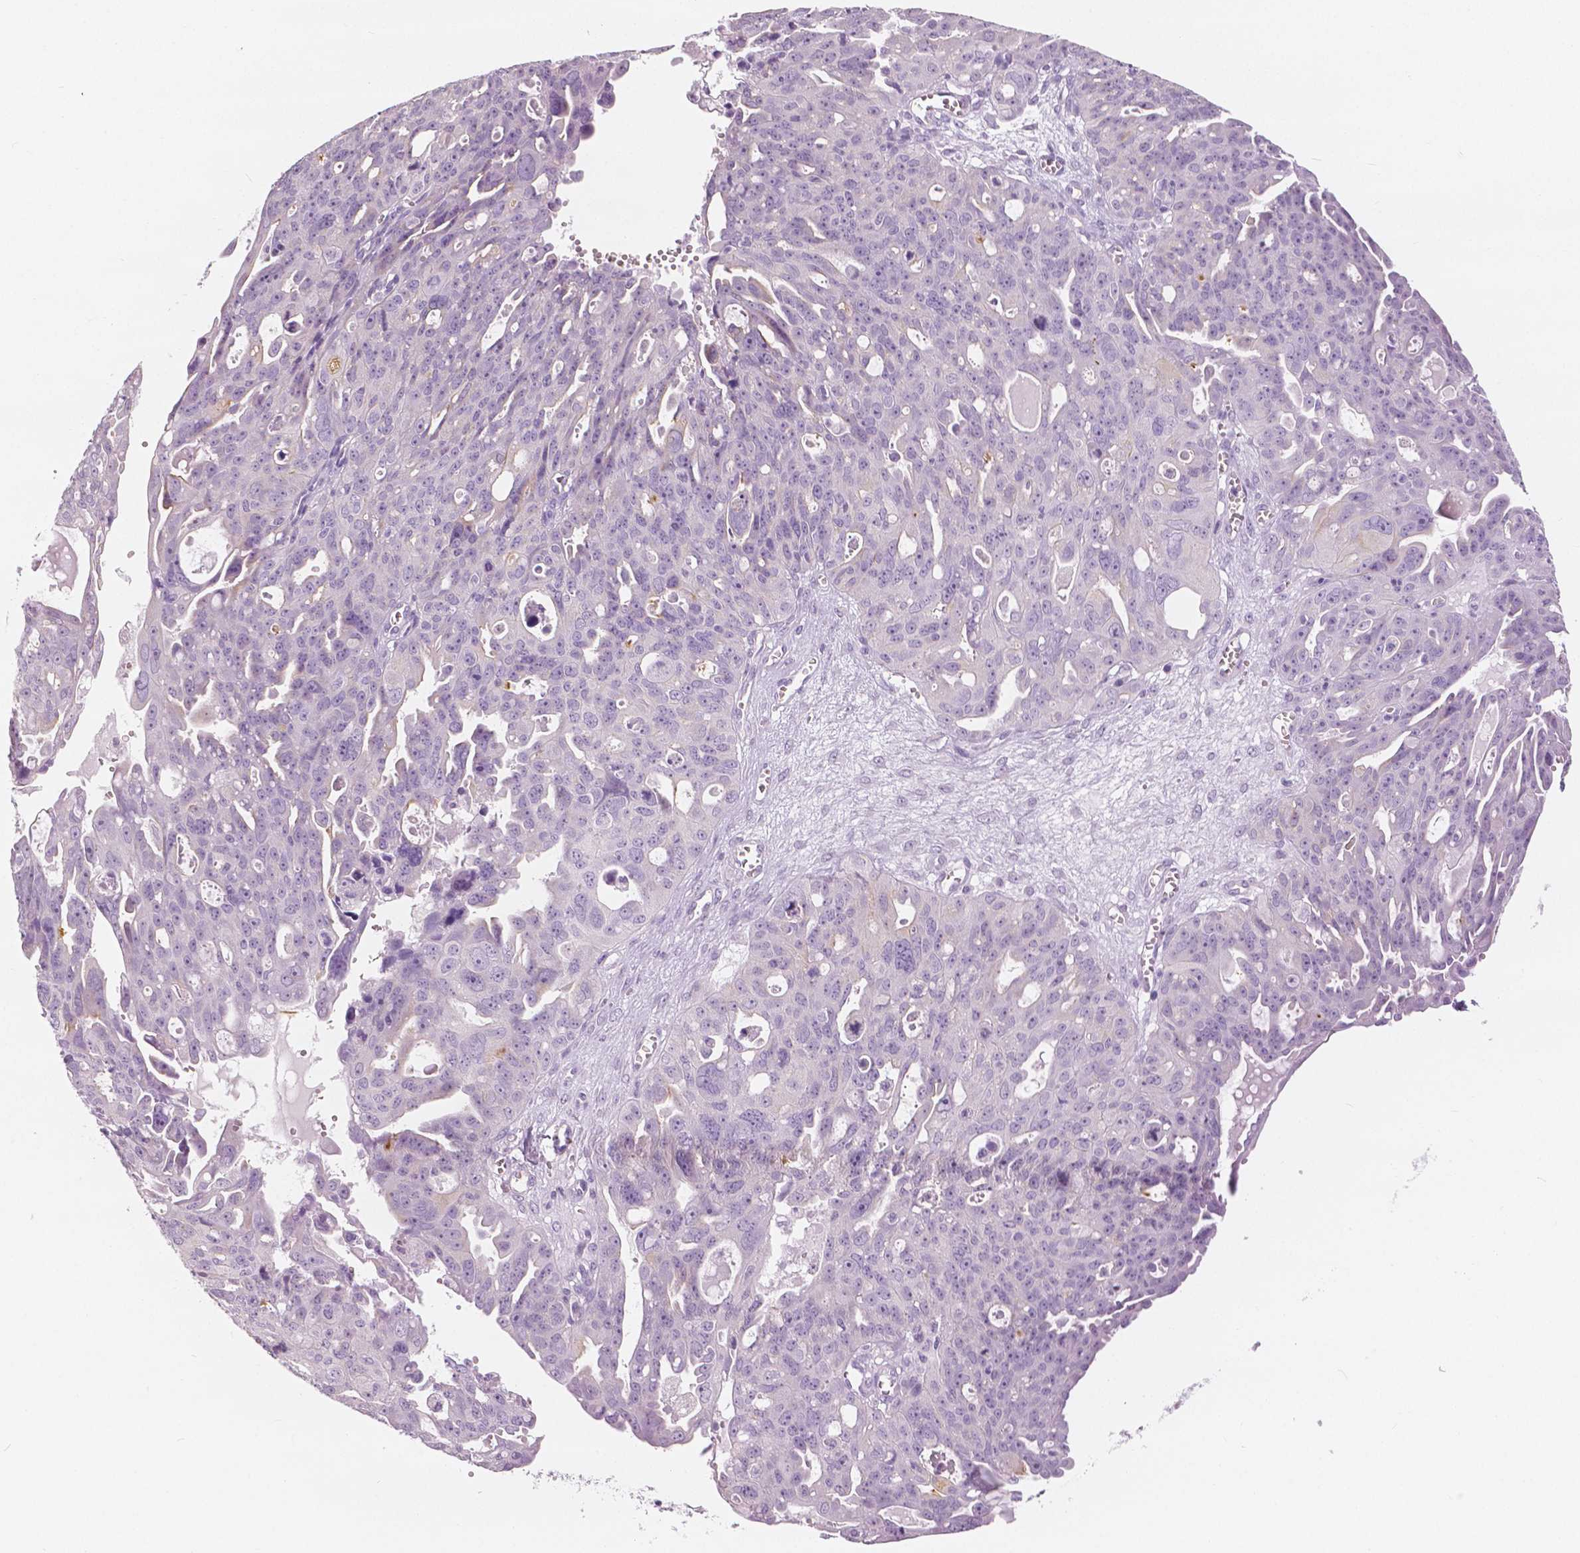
{"staining": {"intensity": "weak", "quantity": "<25%", "location": "cytoplasmic/membranous"}, "tissue": "ovarian cancer", "cell_type": "Tumor cells", "image_type": "cancer", "snomed": [{"axis": "morphology", "description": "Carcinoma, endometroid"}, {"axis": "topography", "description": "Ovary"}], "caption": "IHC histopathology image of ovarian cancer stained for a protein (brown), which displays no positivity in tumor cells.", "gene": "SLC24A1", "patient": {"sex": "female", "age": 70}}